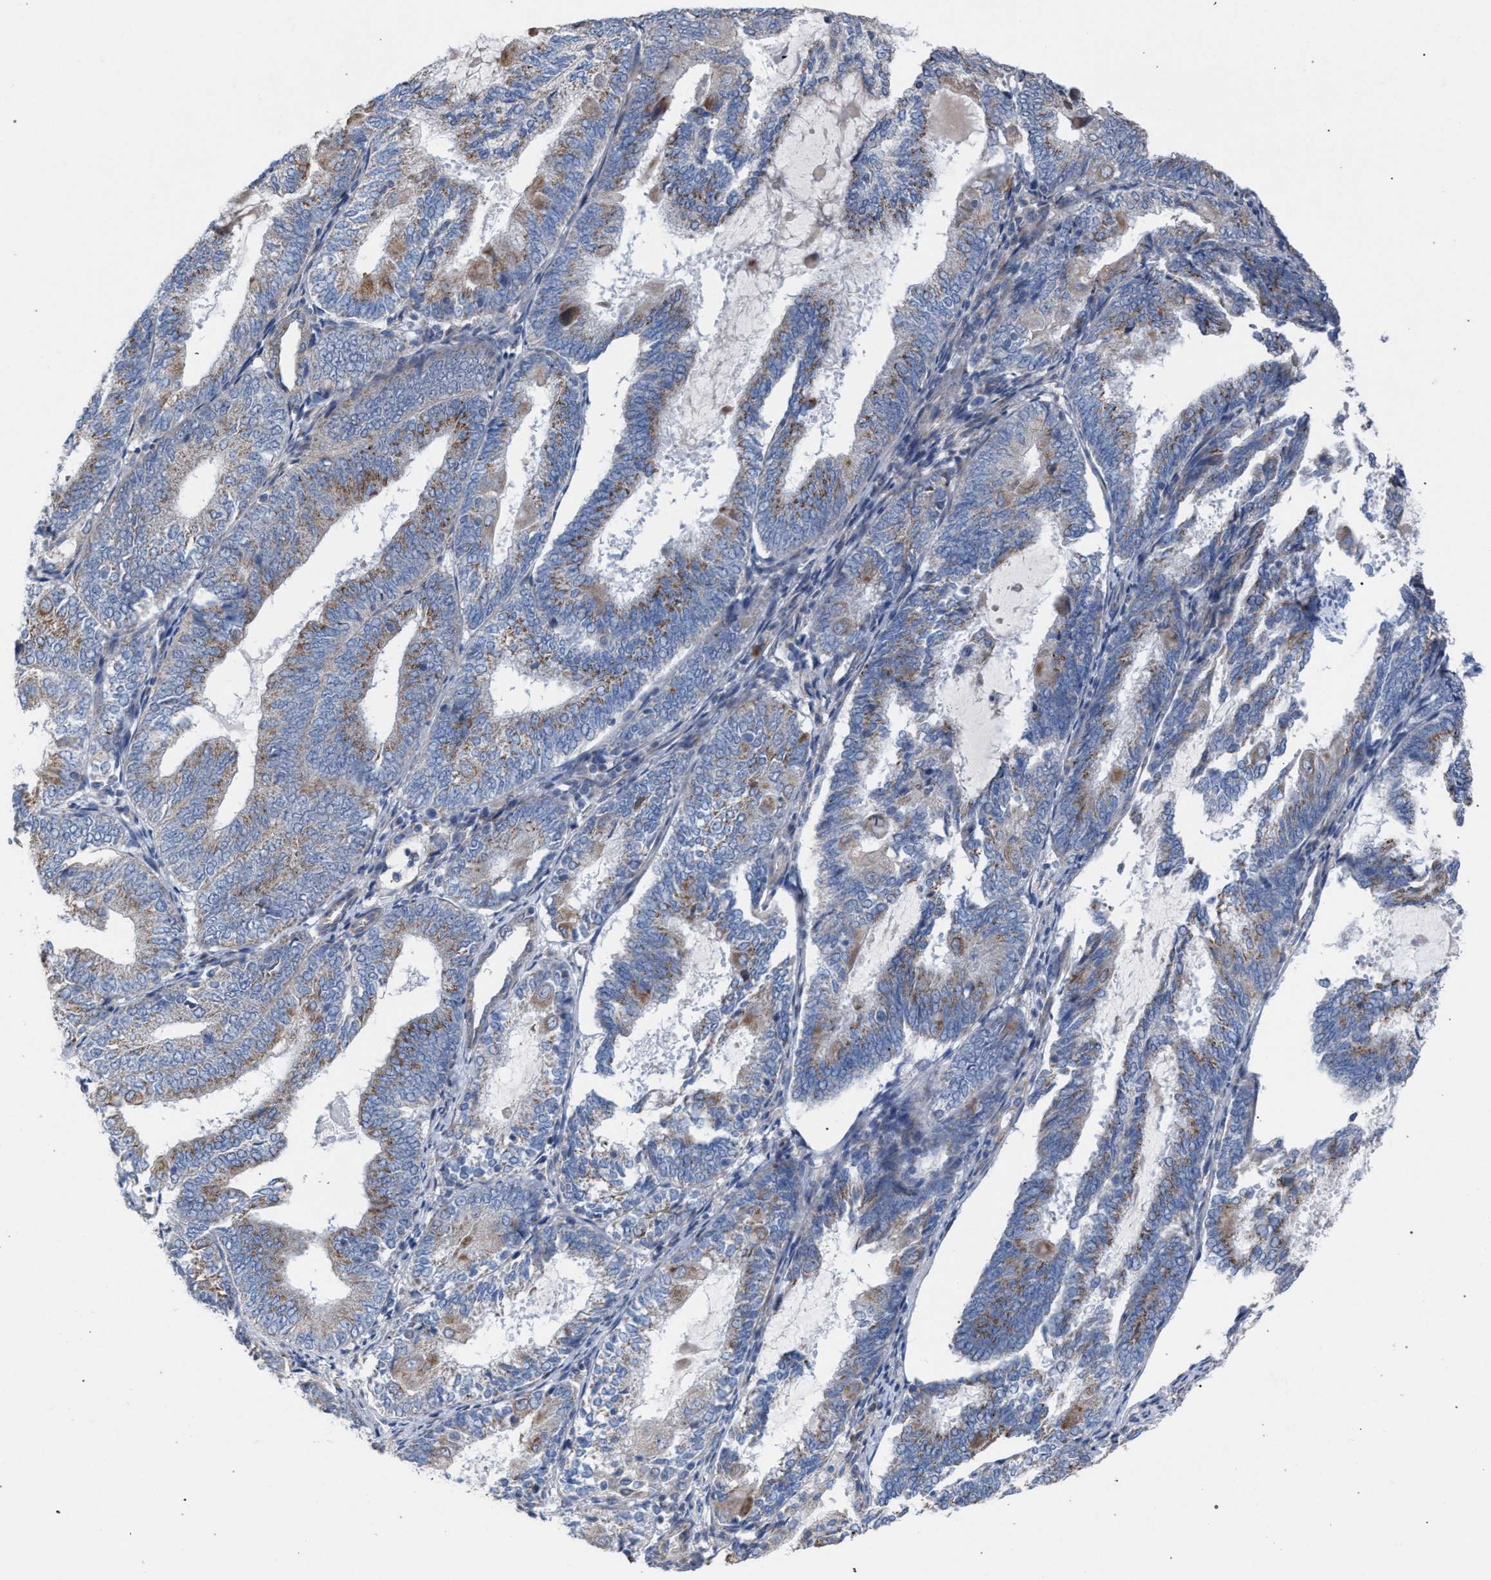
{"staining": {"intensity": "moderate", "quantity": "25%-75%", "location": "cytoplasmic/membranous"}, "tissue": "endometrial cancer", "cell_type": "Tumor cells", "image_type": "cancer", "snomed": [{"axis": "morphology", "description": "Adenocarcinoma, NOS"}, {"axis": "topography", "description": "Endometrium"}], "caption": "Endometrial cancer (adenocarcinoma) tissue displays moderate cytoplasmic/membranous positivity in approximately 25%-75% of tumor cells Nuclei are stained in blue.", "gene": "RNF135", "patient": {"sex": "female", "age": 81}}